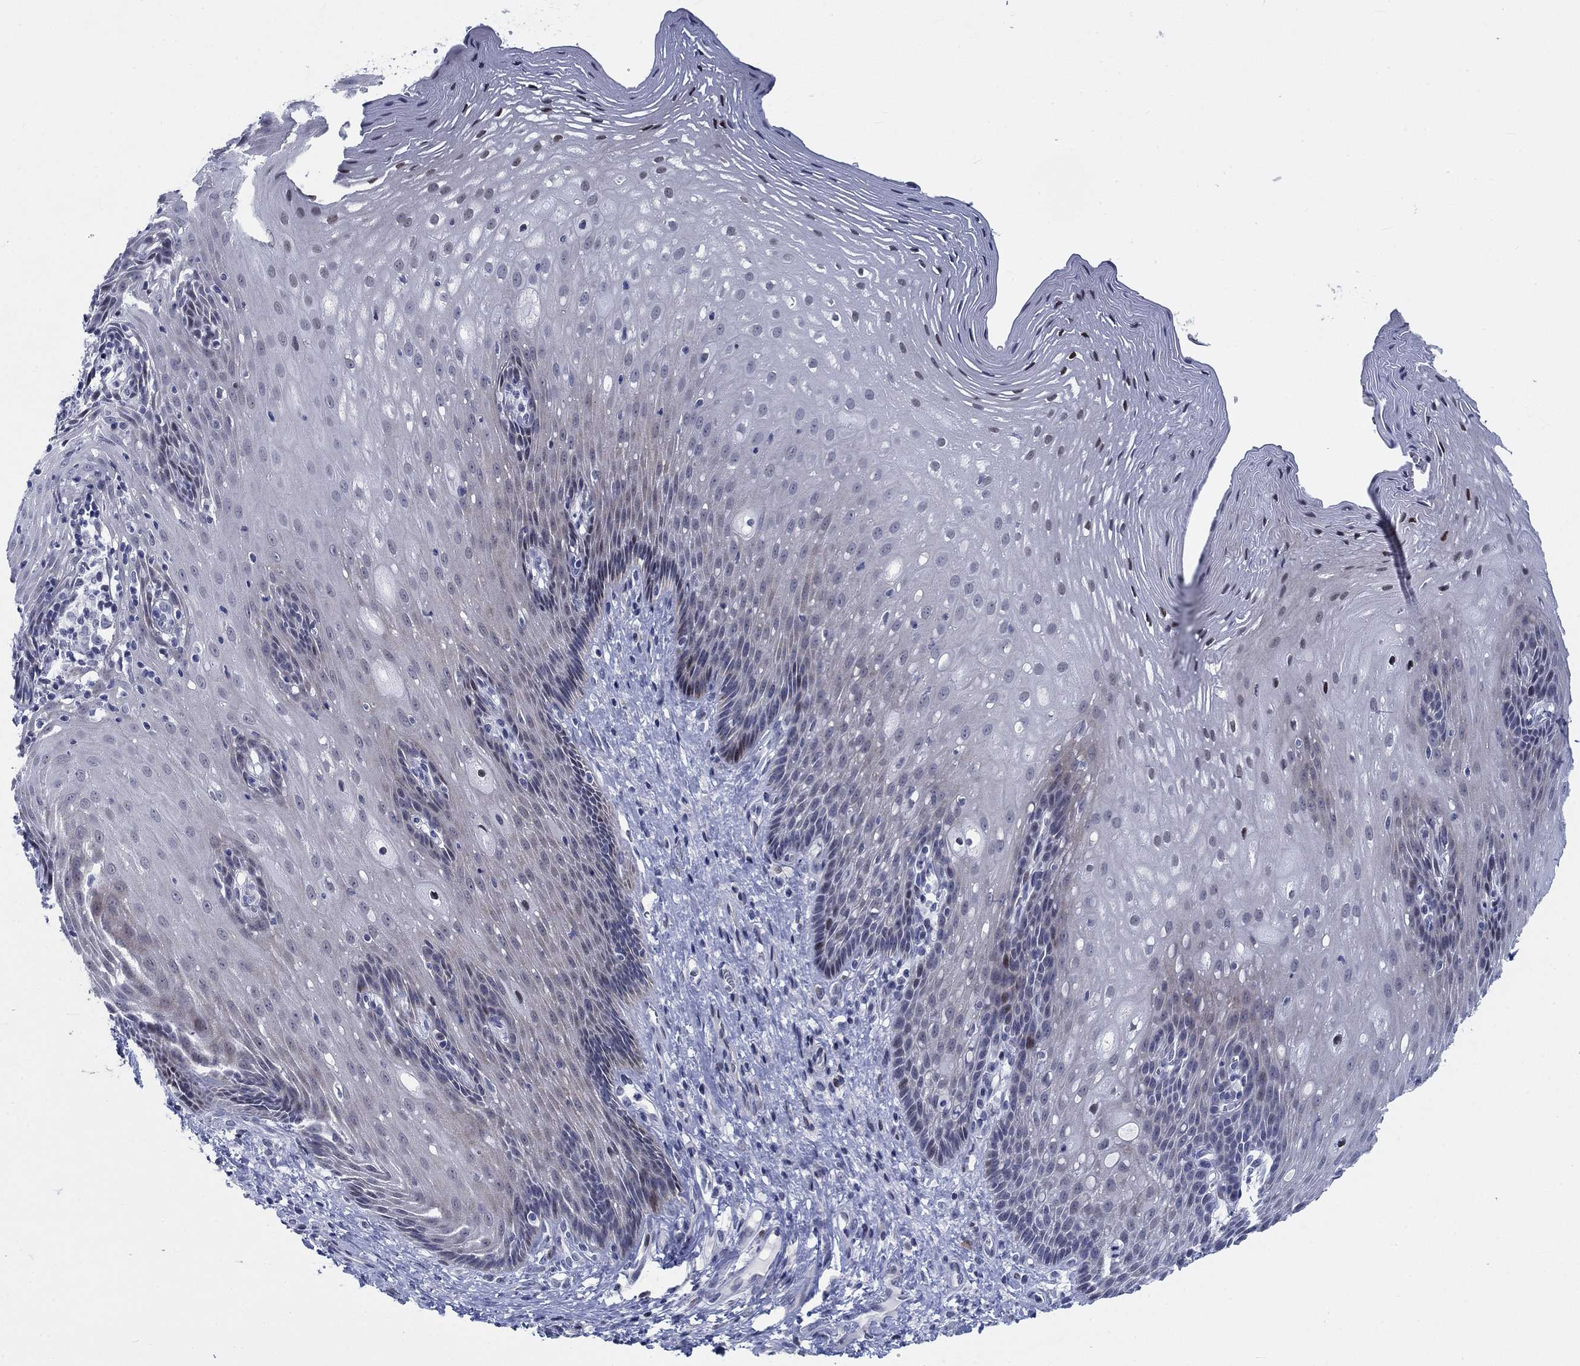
{"staining": {"intensity": "strong", "quantity": "<25%", "location": "cytoplasmic/membranous,nuclear"}, "tissue": "esophagus", "cell_type": "Squamous epithelial cells", "image_type": "normal", "snomed": [{"axis": "morphology", "description": "Normal tissue, NOS"}, {"axis": "topography", "description": "Esophagus"}], "caption": "The micrograph shows a brown stain indicating the presence of a protein in the cytoplasmic/membranous,nuclear of squamous epithelial cells in esophagus. (Stains: DAB in brown, nuclei in blue, Microscopy: brightfield microscopy at high magnification).", "gene": "NEU3", "patient": {"sex": "male", "age": 76}}